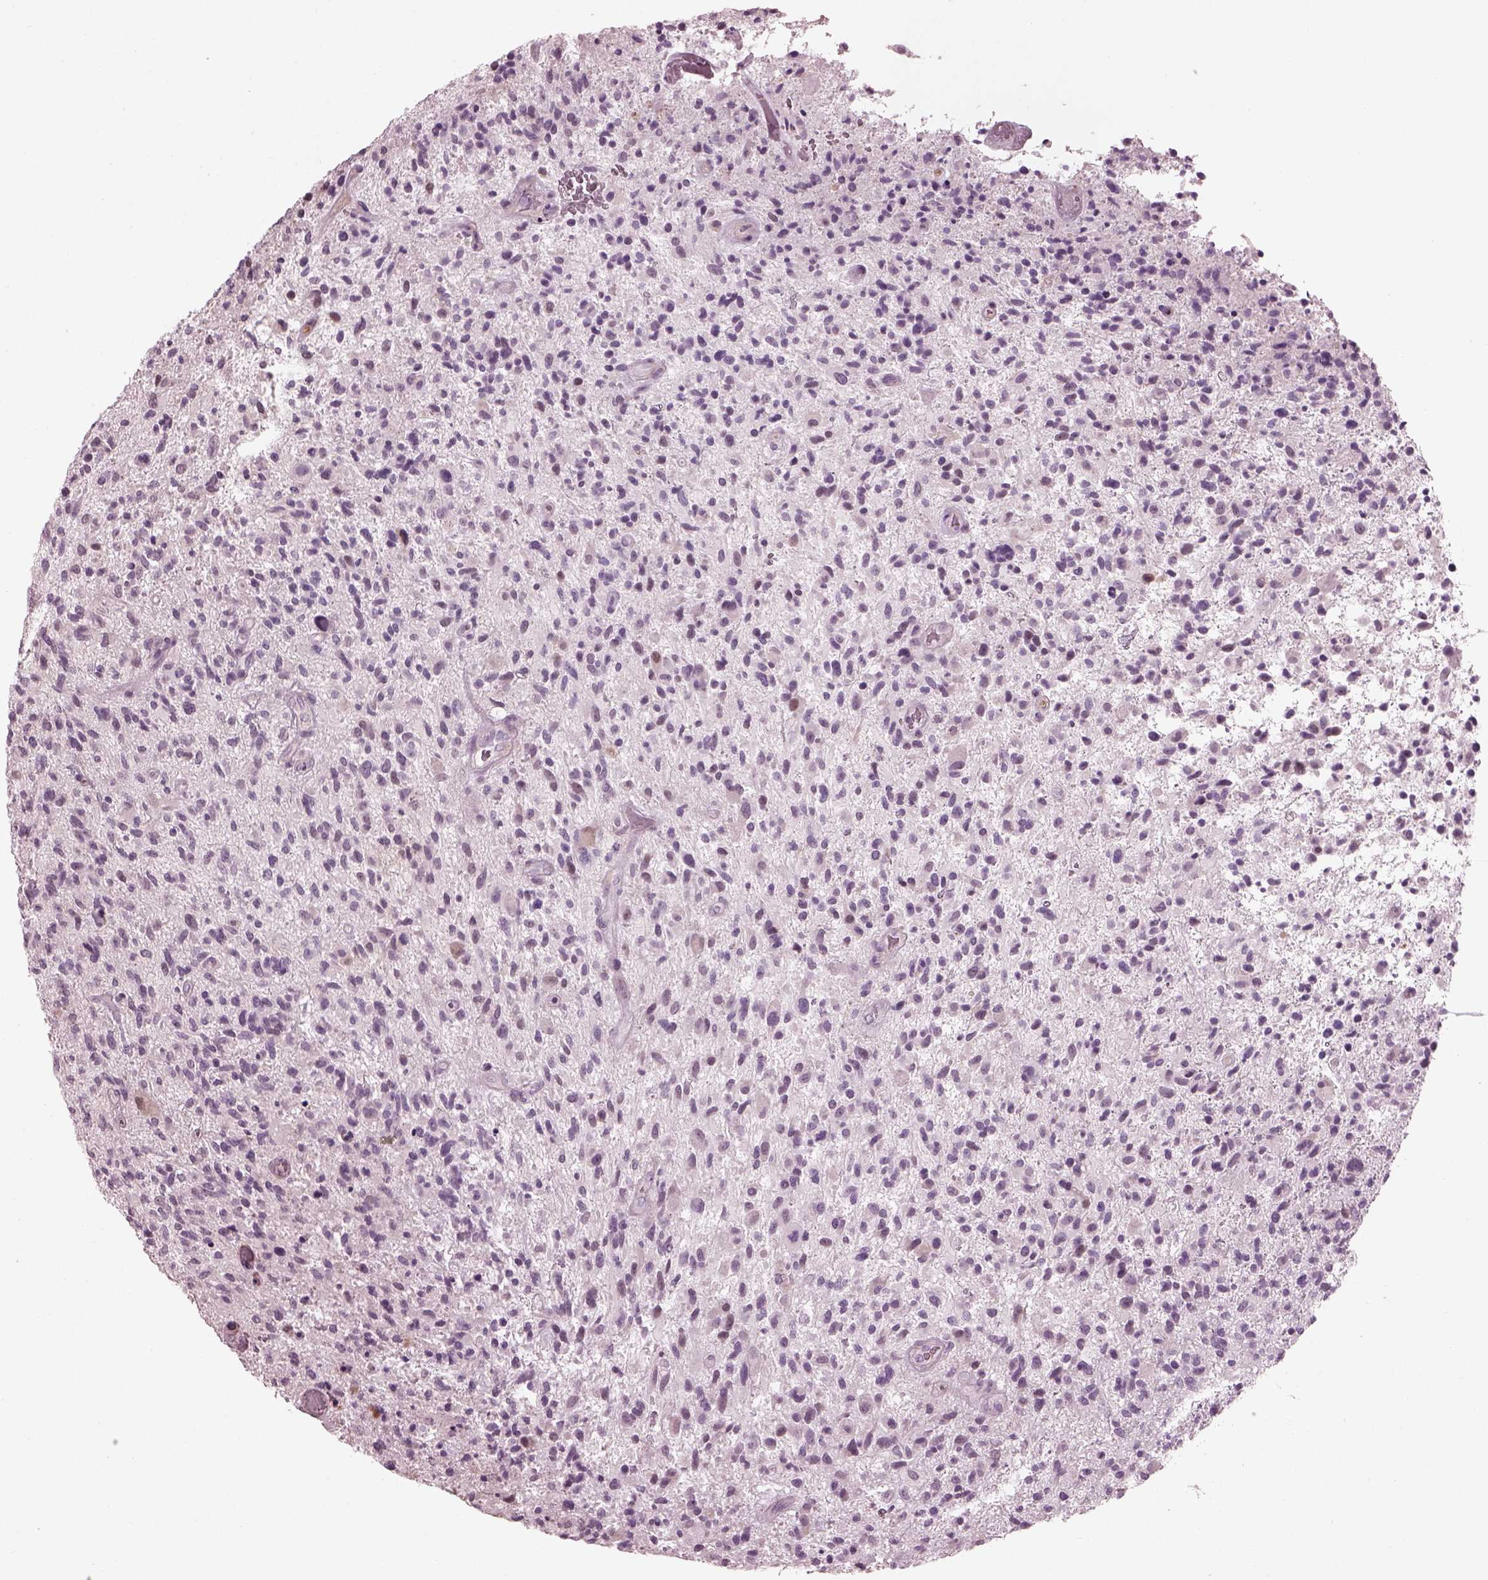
{"staining": {"intensity": "negative", "quantity": "none", "location": "none"}, "tissue": "glioma", "cell_type": "Tumor cells", "image_type": "cancer", "snomed": [{"axis": "morphology", "description": "Glioma, malignant, High grade"}, {"axis": "topography", "description": "Brain"}], "caption": "The photomicrograph demonstrates no staining of tumor cells in high-grade glioma (malignant). (Stains: DAB immunohistochemistry (IHC) with hematoxylin counter stain, Microscopy: brightfield microscopy at high magnification).", "gene": "BFSP1", "patient": {"sex": "male", "age": 47}}